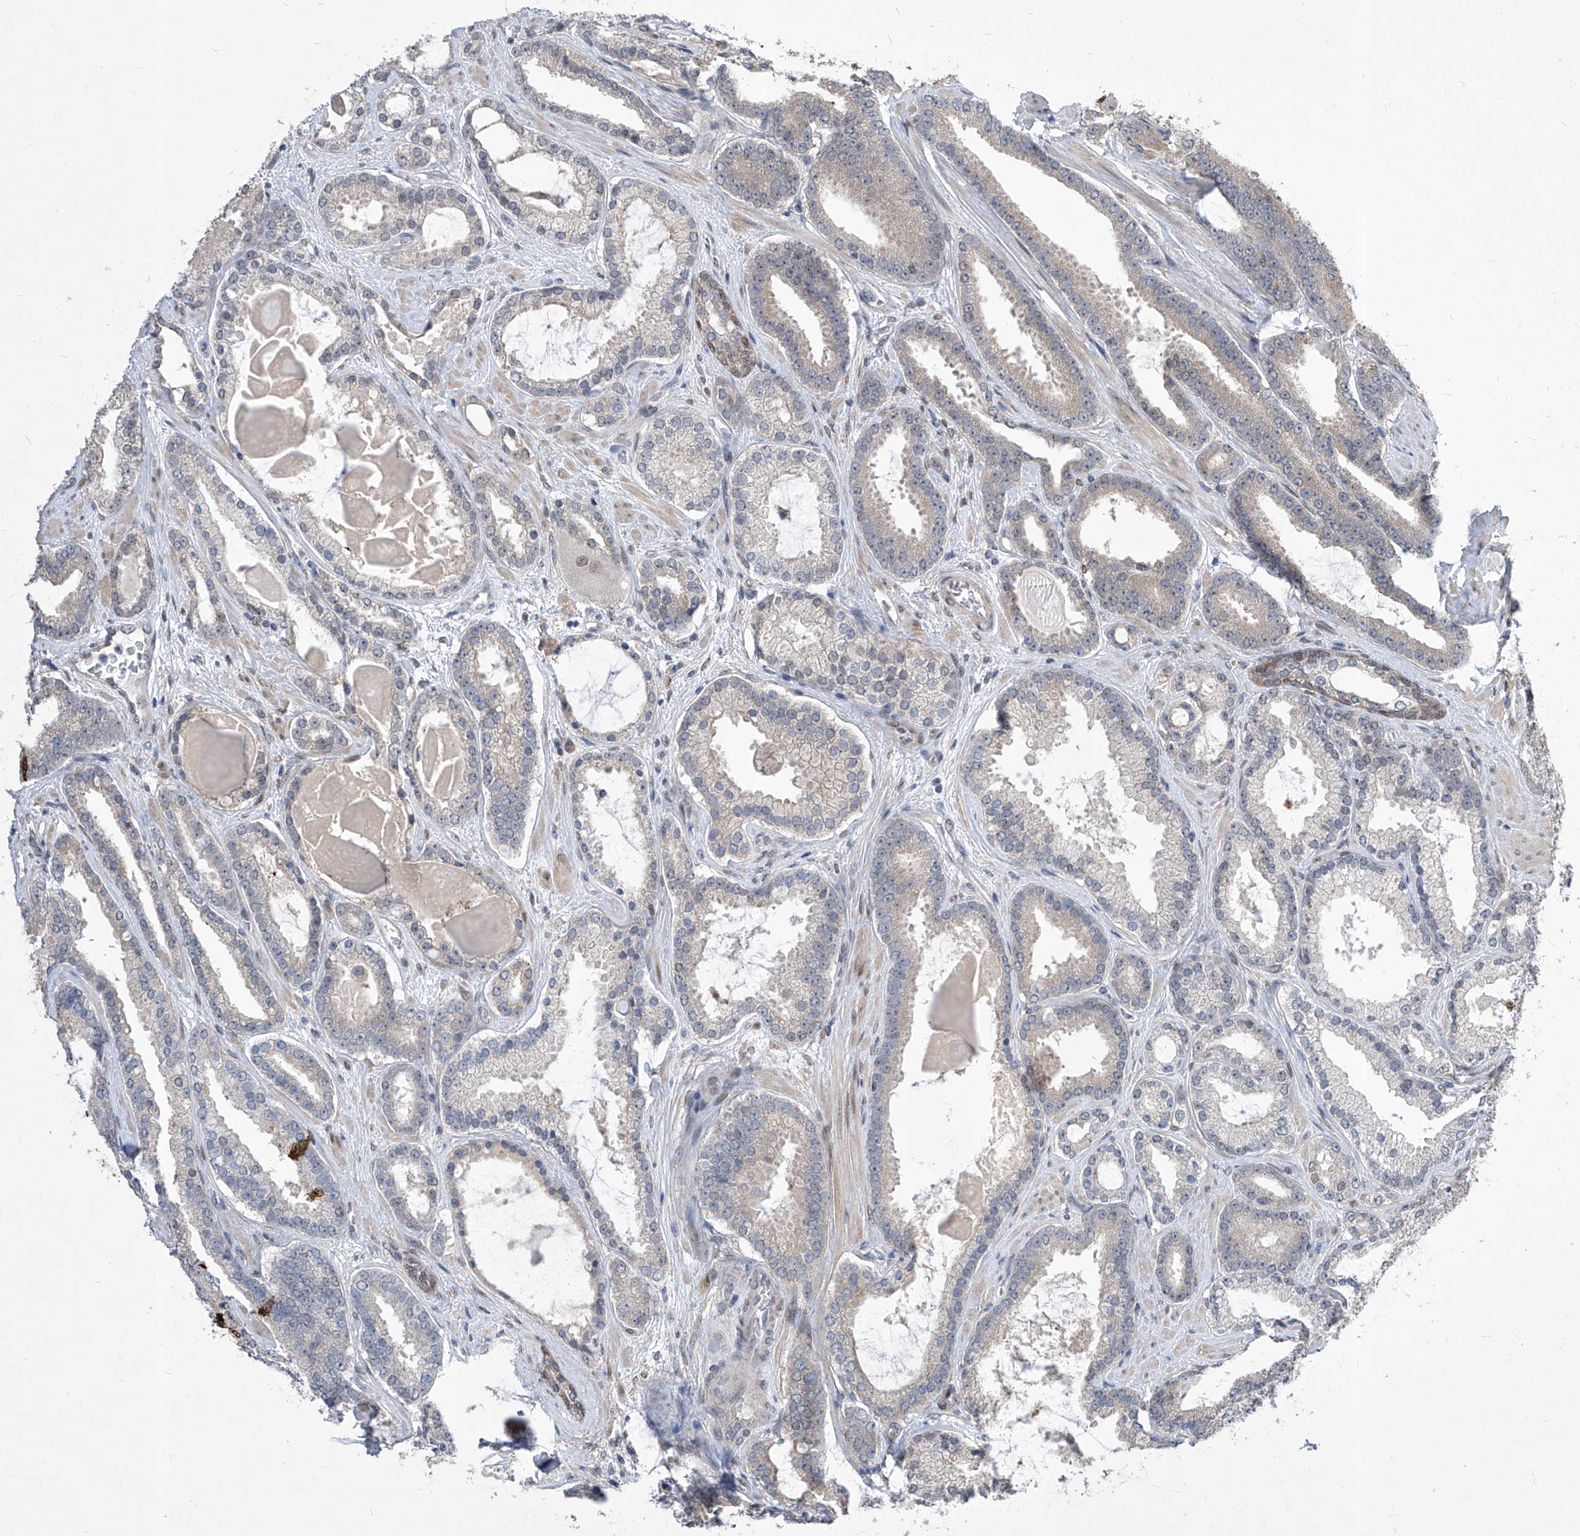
{"staining": {"intensity": "negative", "quantity": "none", "location": "none"}, "tissue": "prostate cancer", "cell_type": "Tumor cells", "image_type": "cancer", "snomed": [{"axis": "morphology", "description": "Adenocarcinoma, High grade"}, {"axis": "topography", "description": "Prostate"}], "caption": "Tumor cells show no significant protein staining in prostate adenocarcinoma (high-grade). The staining is performed using DAB (3,3'-diaminobenzidine) brown chromogen with nuclei counter-stained in using hematoxylin.", "gene": "CETN2", "patient": {"sex": "male", "age": 60}}